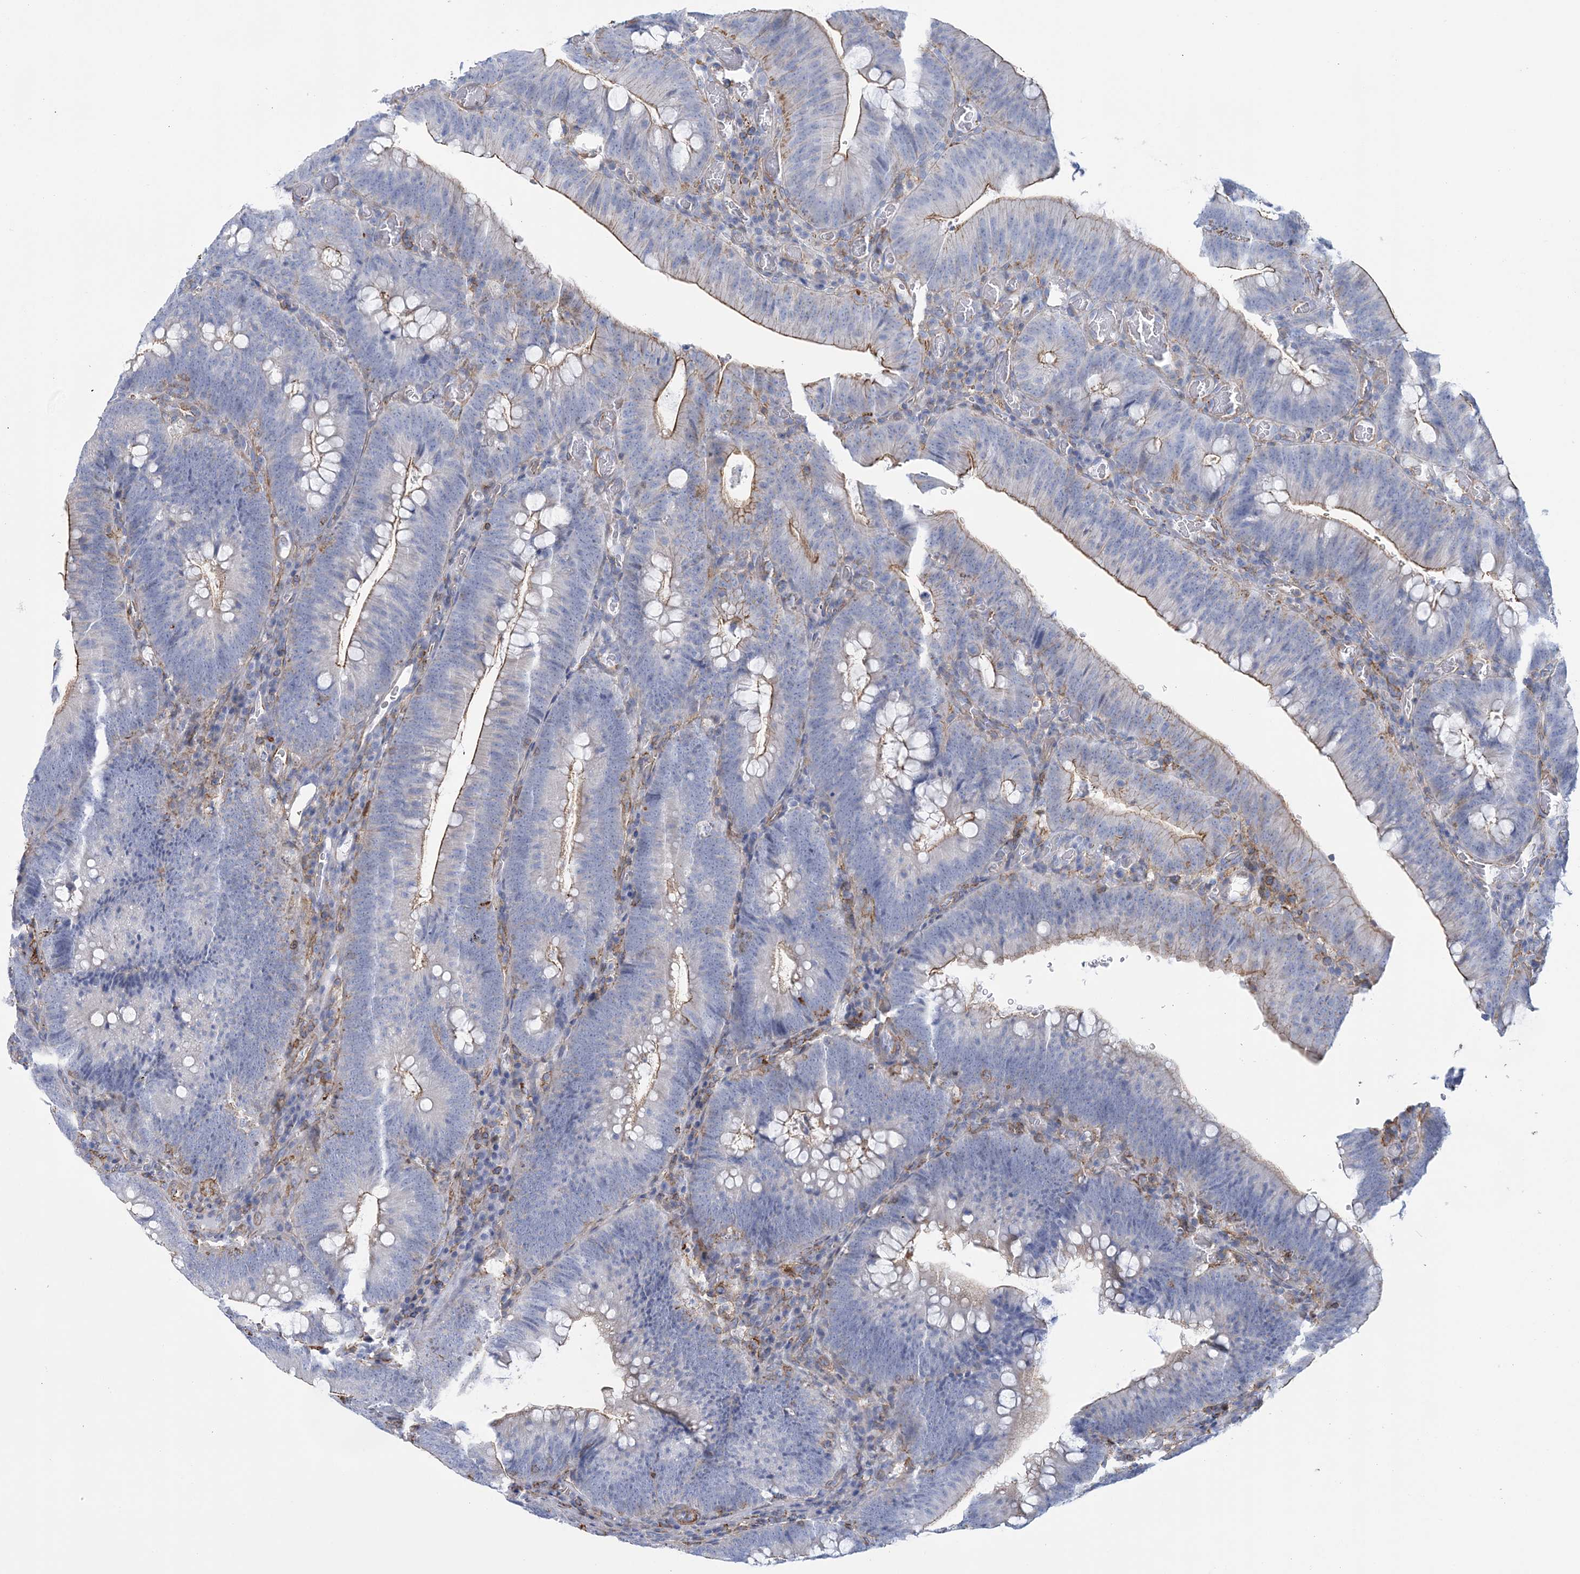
{"staining": {"intensity": "moderate", "quantity": "25%-75%", "location": "cytoplasmic/membranous"}, "tissue": "colorectal cancer", "cell_type": "Tumor cells", "image_type": "cancer", "snomed": [{"axis": "morphology", "description": "Normal tissue, NOS"}, {"axis": "topography", "description": "Colon"}], "caption": "The histopathology image exhibits a brown stain indicating the presence of a protein in the cytoplasmic/membranous of tumor cells in colorectal cancer. Nuclei are stained in blue.", "gene": "C11orf21", "patient": {"sex": "female", "age": 82}}